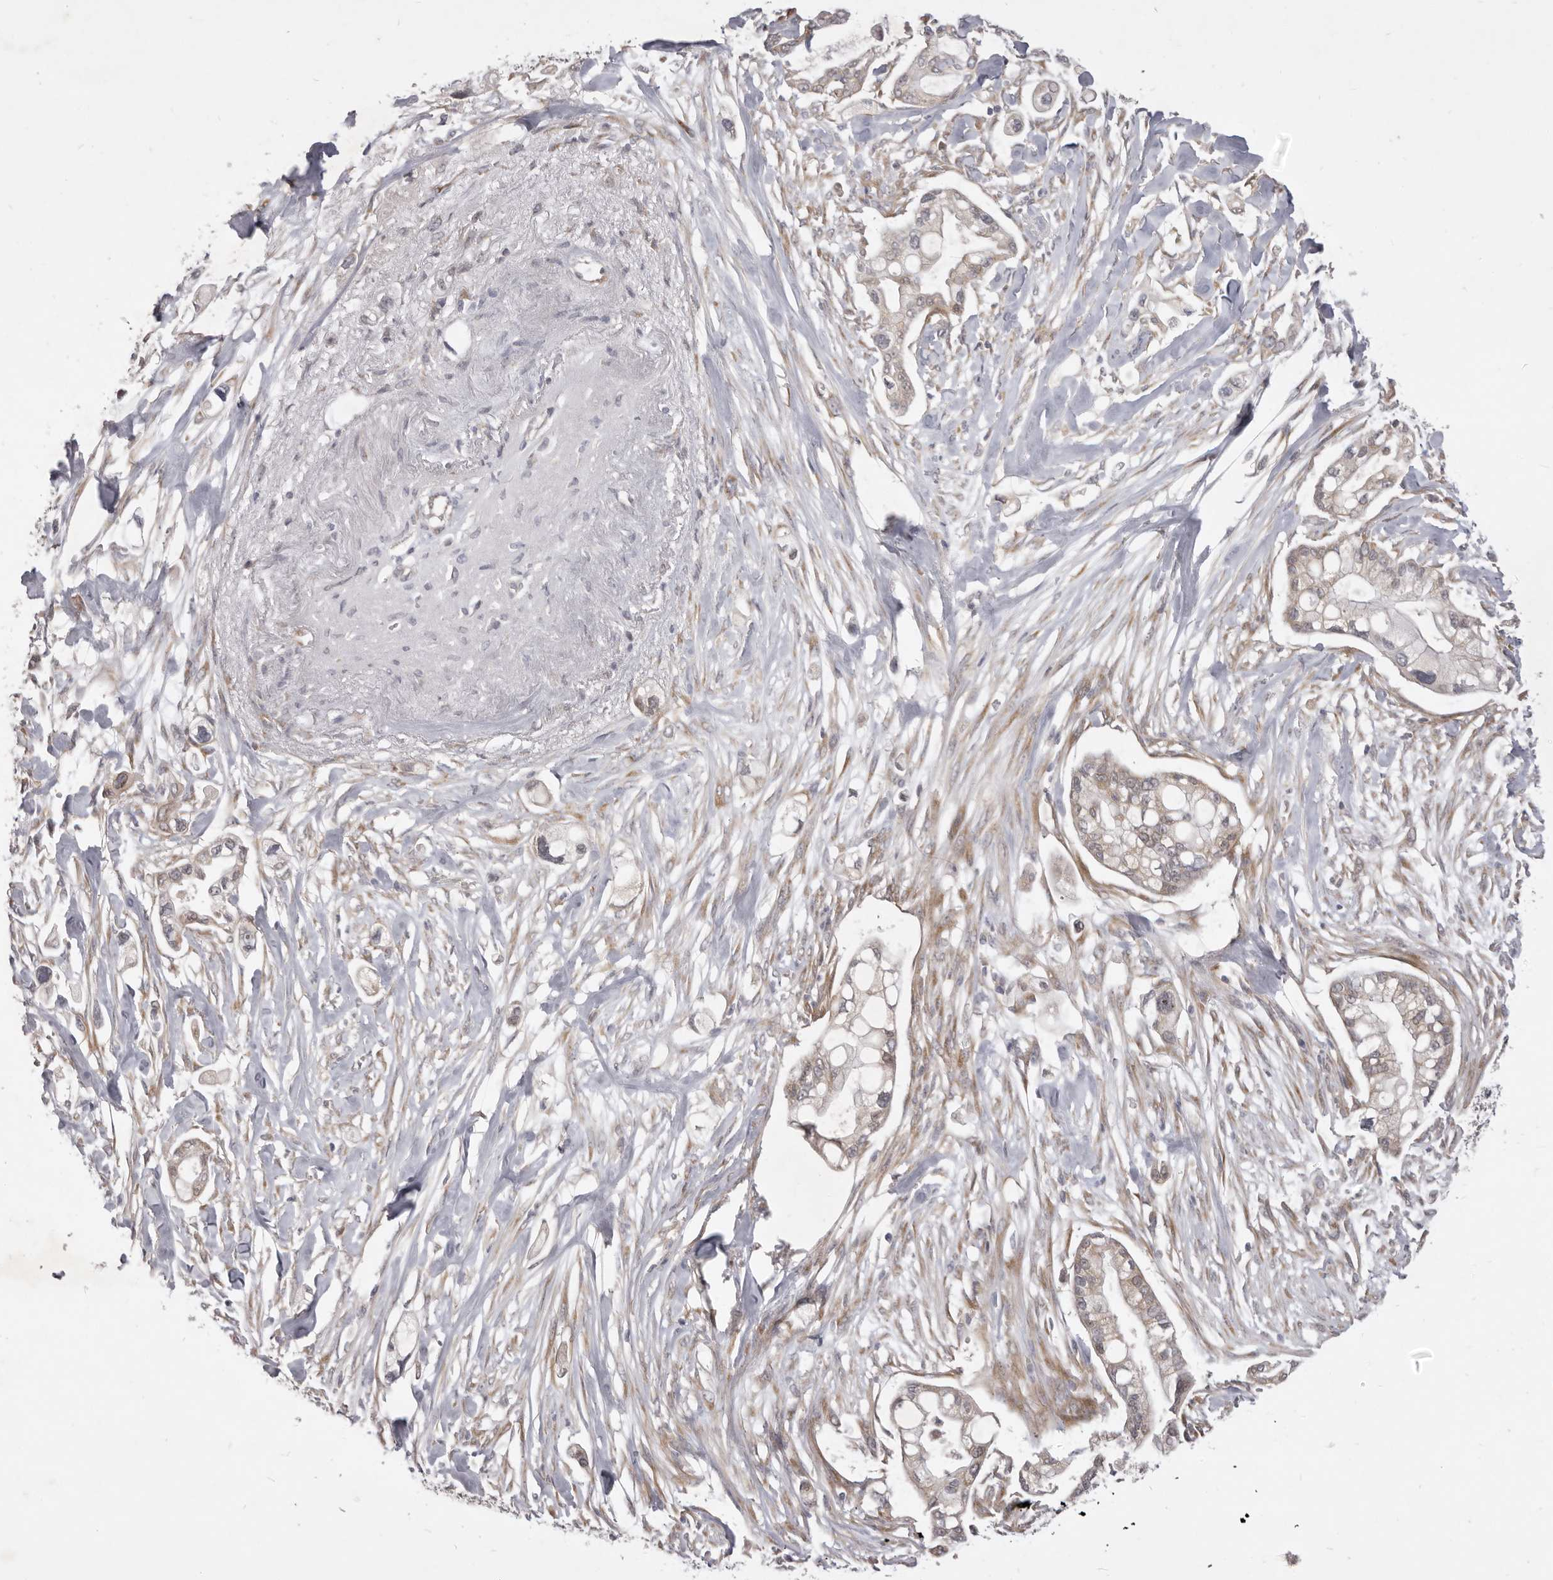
{"staining": {"intensity": "weak", "quantity": ">75%", "location": "cytoplasmic/membranous"}, "tissue": "pancreatic cancer", "cell_type": "Tumor cells", "image_type": "cancer", "snomed": [{"axis": "morphology", "description": "Adenocarcinoma, NOS"}, {"axis": "topography", "description": "Pancreas"}], "caption": "Weak cytoplasmic/membranous protein expression is present in approximately >75% of tumor cells in pancreatic cancer.", "gene": "TBC1D8B", "patient": {"sex": "male", "age": 68}}